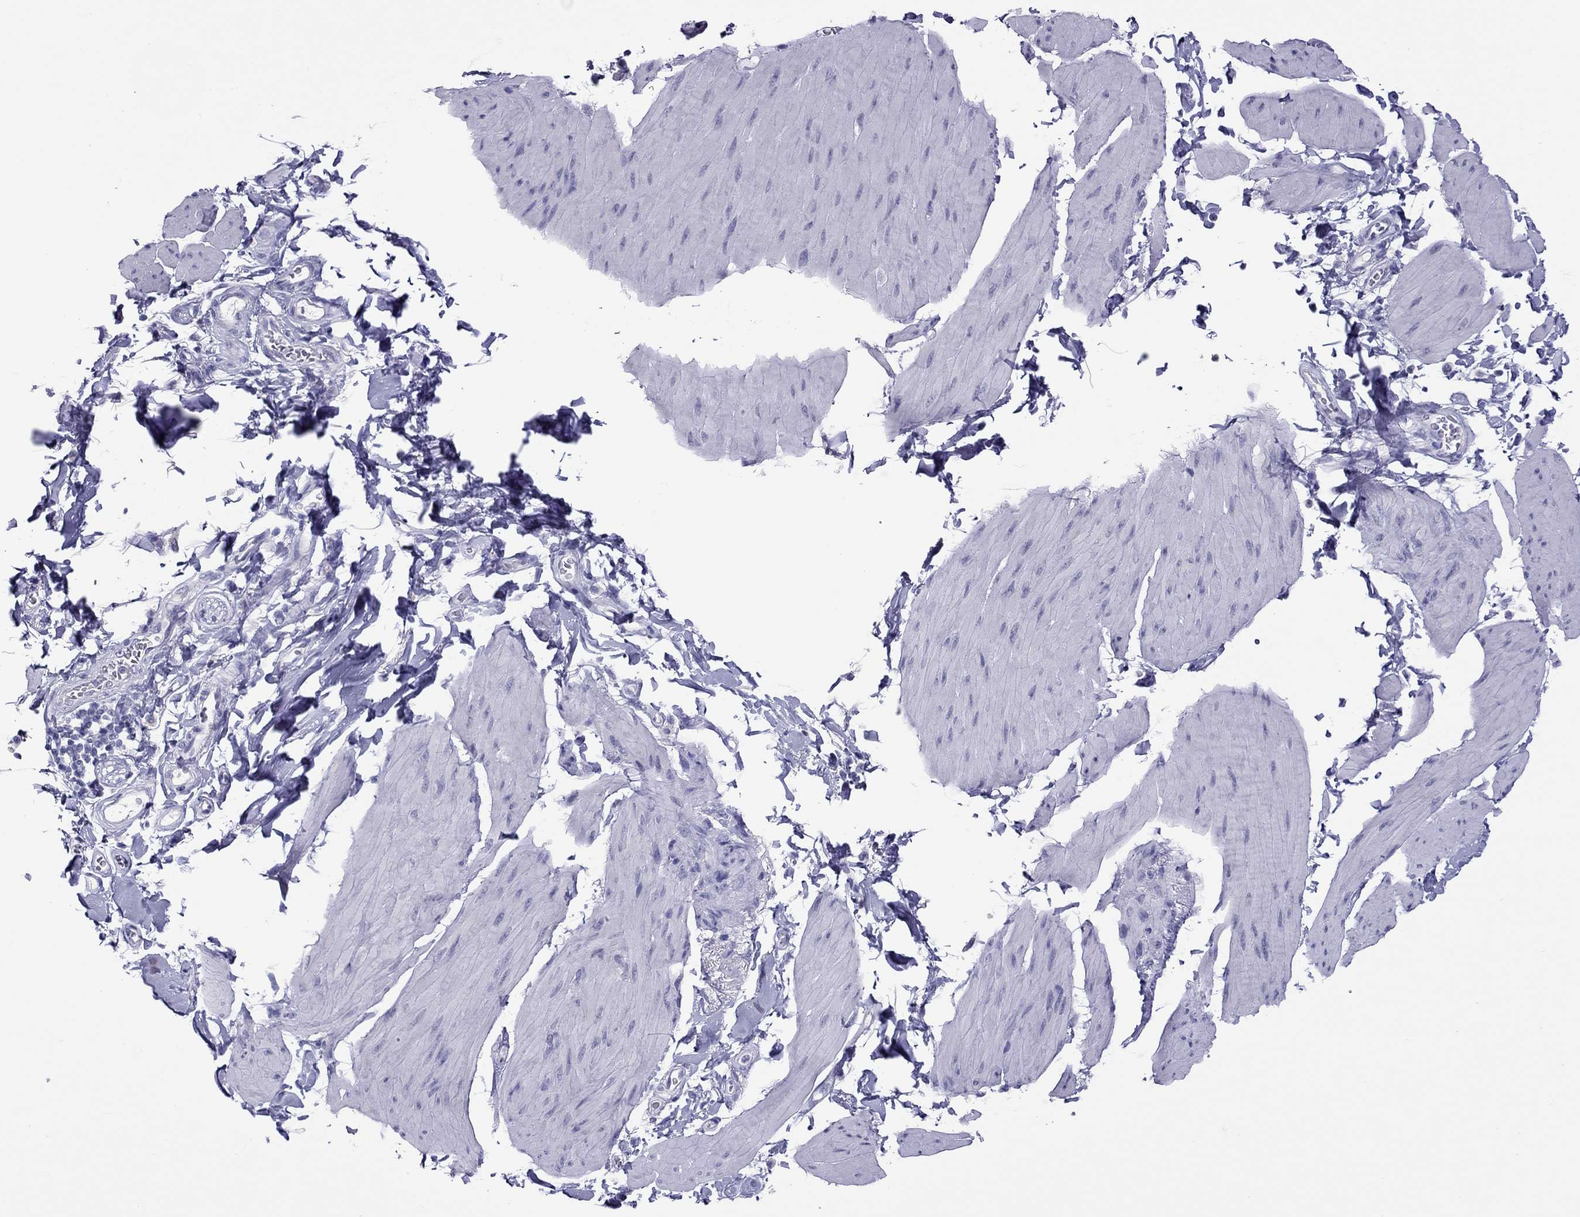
{"staining": {"intensity": "negative", "quantity": "none", "location": "none"}, "tissue": "smooth muscle", "cell_type": "Smooth muscle cells", "image_type": "normal", "snomed": [{"axis": "morphology", "description": "Normal tissue, NOS"}, {"axis": "topography", "description": "Adipose tissue"}, {"axis": "topography", "description": "Smooth muscle"}, {"axis": "topography", "description": "Peripheral nerve tissue"}], "caption": "A high-resolution histopathology image shows immunohistochemistry staining of normal smooth muscle, which exhibits no significant staining in smooth muscle cells.", "gene": "CHRNB3", "patient": {"sex": "male", "age": 83}}